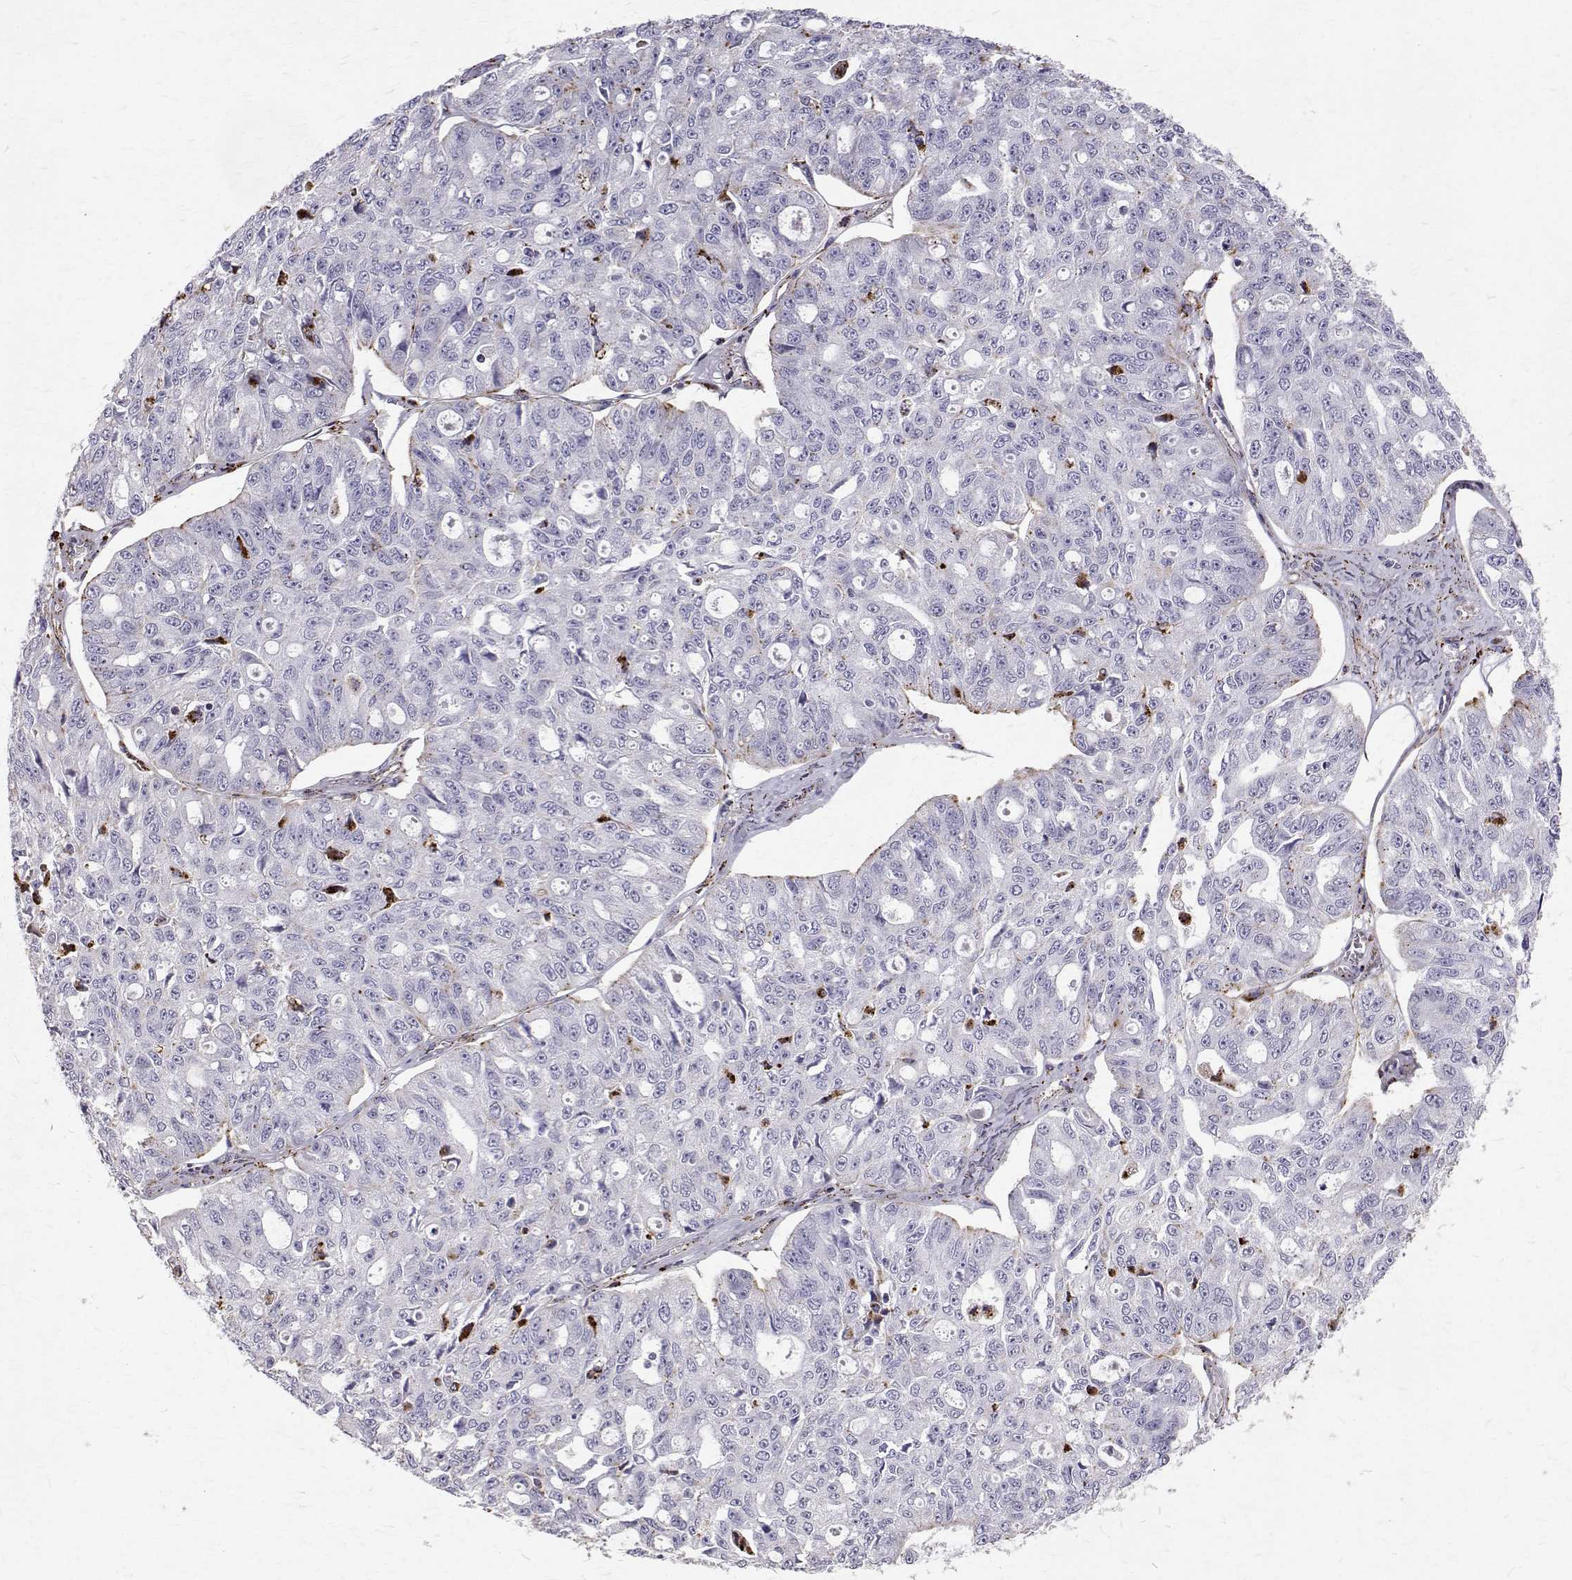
{"staining": {"intensity": "negative", "quantity": "none", "location": "none"}, "tissue": "ovarian cancer", "cell_type": "Tumor cells", "image_type": "cancer", "snomed": [{"axis": "morphology", "description": "Carcinoma, endometroid"}, {"axis": "topography", "description": "Ovary"}], "caption": "Protein analysis of ovarian endometroid carcinoma shows no significant staining in tumor cells.", "gene": "TPP1", "patient": {"sex": "female", "age": 65}}